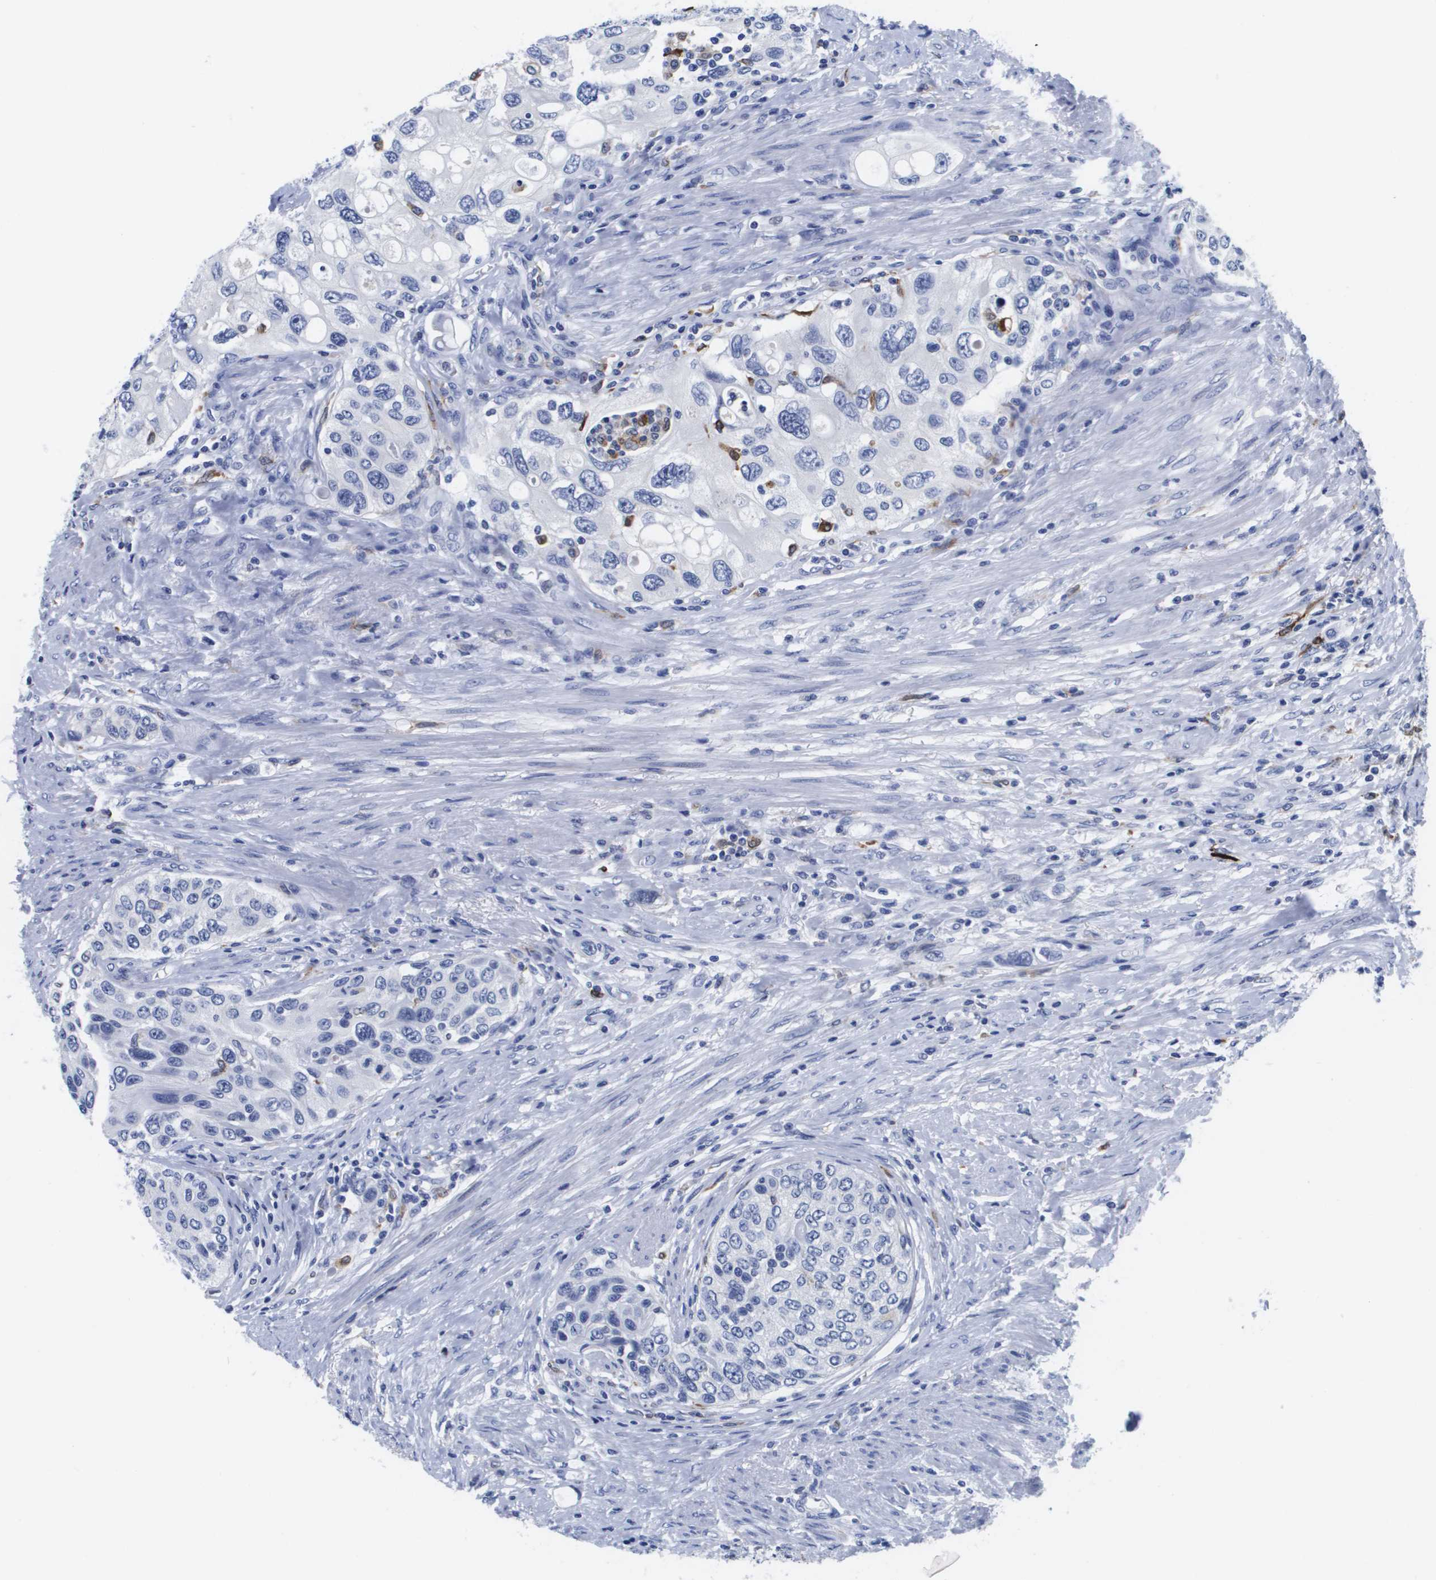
{"staining": {"intensity": "negative", "quantity": "none", "location": "none"}, "tissue": "urothelial cancer", "cell_type": "Tumor cells", "image_type": "cancer", "snomed": [{"axis": "morphology", "description": "Urothelial carcinoma, High grade"}, {"axis": "topography", "description": "Urinary bladder"}], "caption": "DAB immunohistochemical staining of urothelial cancer exhibits no significant positivity in tumor cells.", "gene": "HMOX1", "patient": {"sex": "female", "age": 56}}